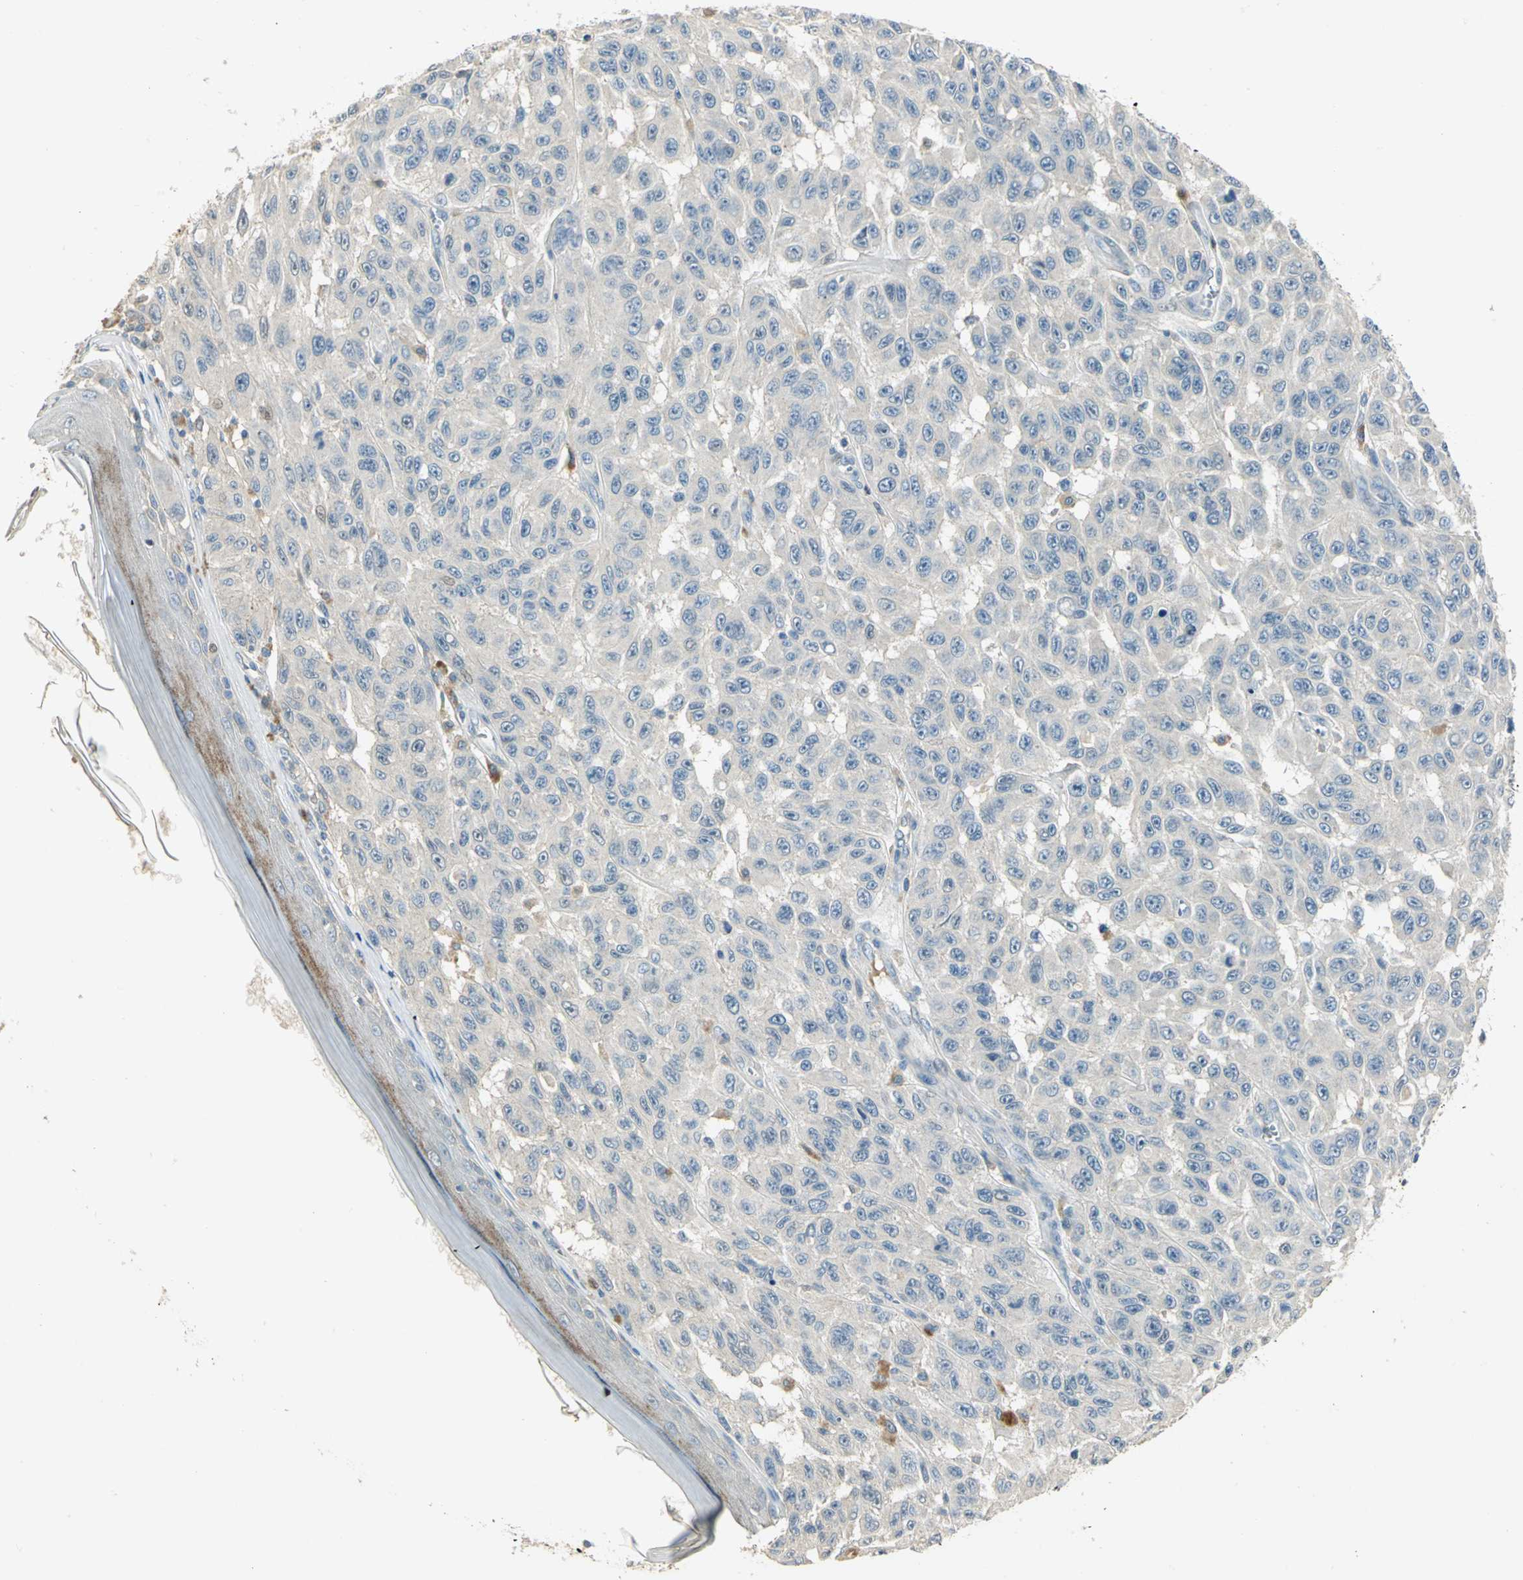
{"staining": {"intensity": "negative", "quantity": "none", "location": "none"}, "tissue": "melanoma", "cell_type": "Tumor cells", "image_type": "cancer", "snomed": [{"axis": "morphology", "description": "Malignant melanoma, NOS"}, {"axis": "topography", "description": "Skin"}], "caption": "Tumor cells are negative for protein expression in human melanoma.", "gene": "PROC", "patient": {"sex": "male", "age": 30}}